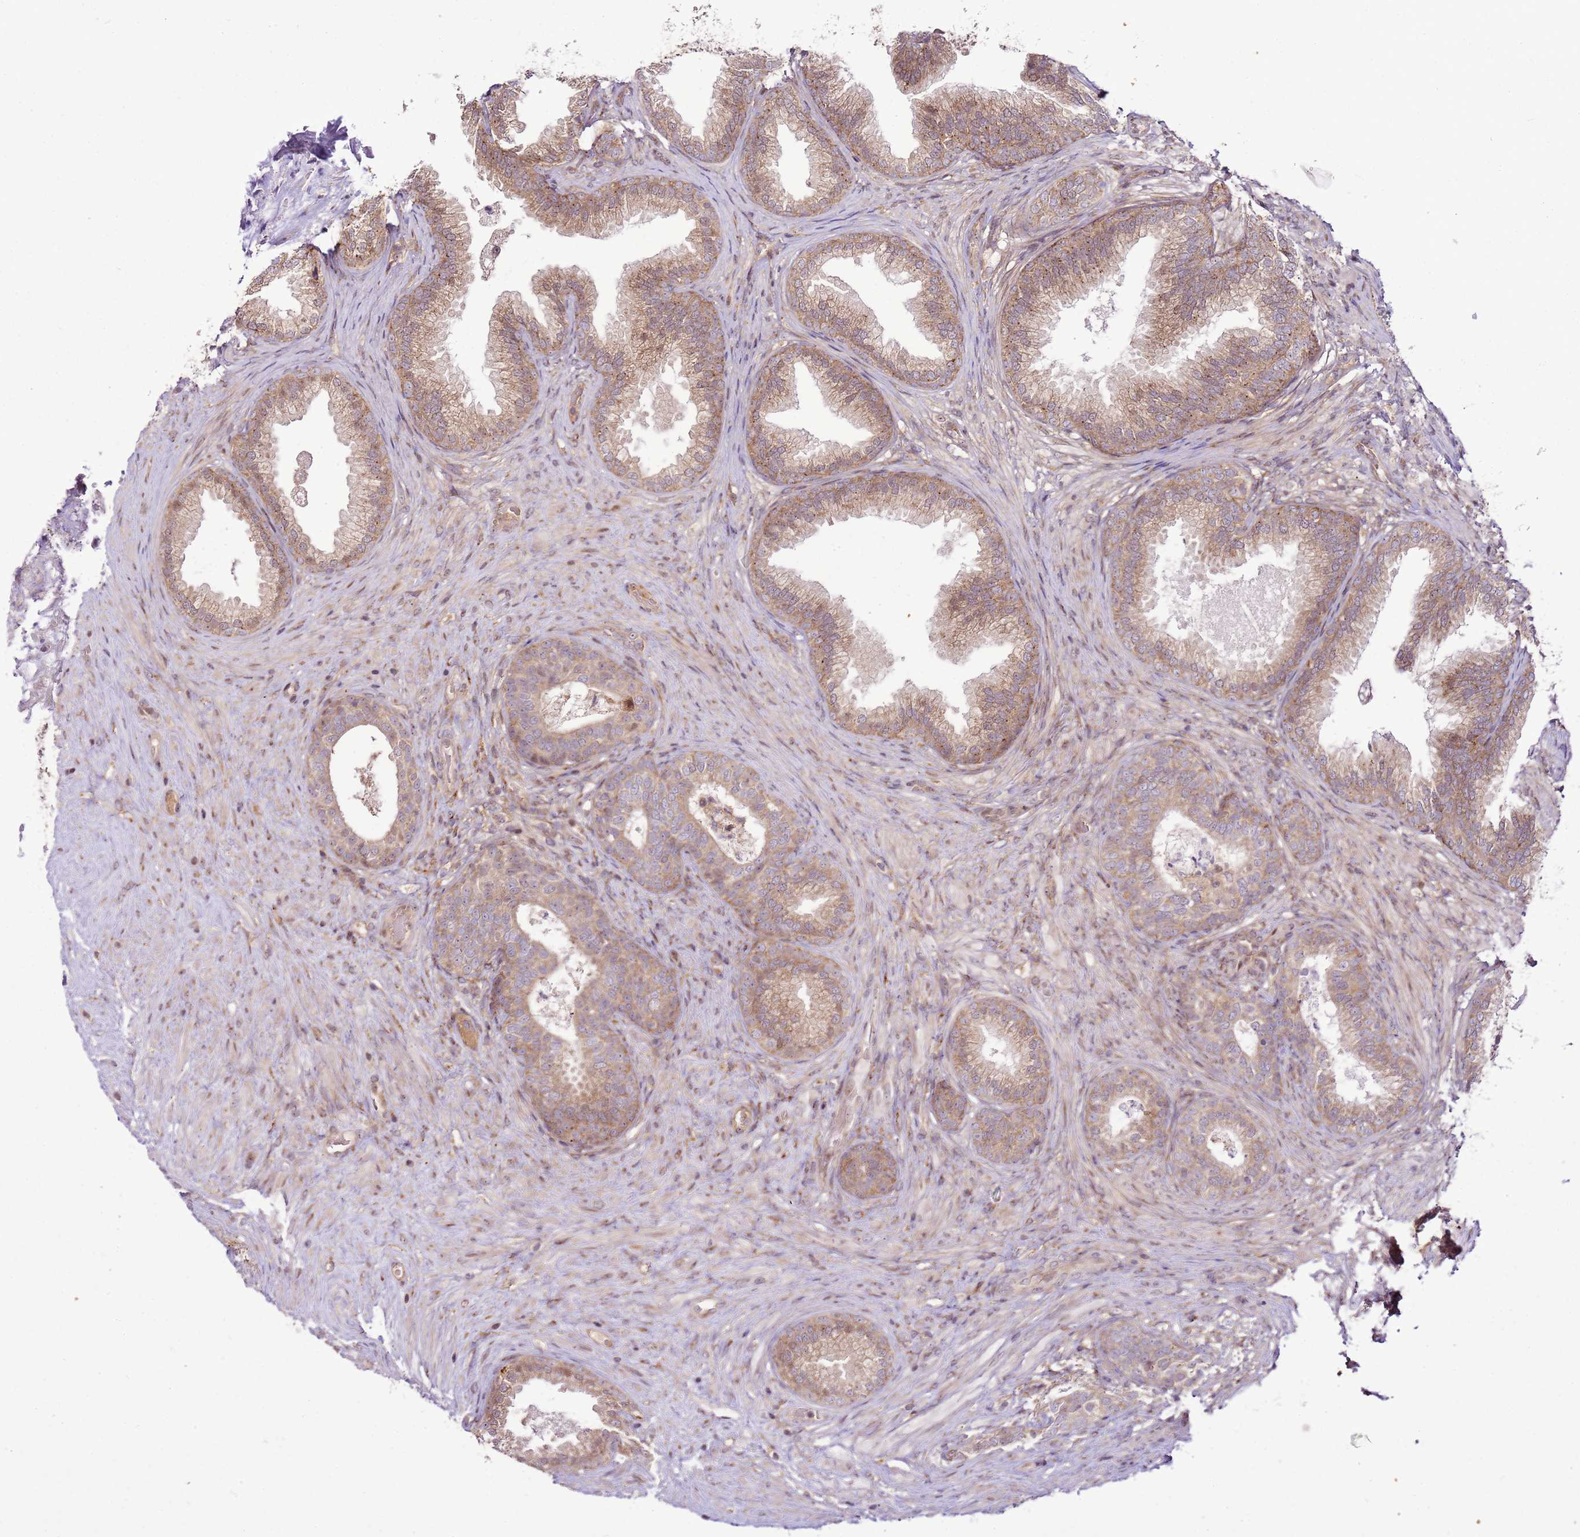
{"staining": {"intensity": "moderate", "quantity": ">75%", "location": "cytoplasmic/membranous"}, "tissue": "prostate", "cell_type": "Glandular cells", "image_type": "normal", "snomed": [{"axis": "morphology", "description": "Normal tissue, NOS"}, {"axis": "topography", "description": "Prostate"}], "caption": "This photomicrograph shows immunohistochemistry staining of benign prostate, with medium moderate cytoplasmic/membranous staining in about >75% of glandular cells.", "gene": "RASA3", "patient": {"sex": "male", "age": 76}}